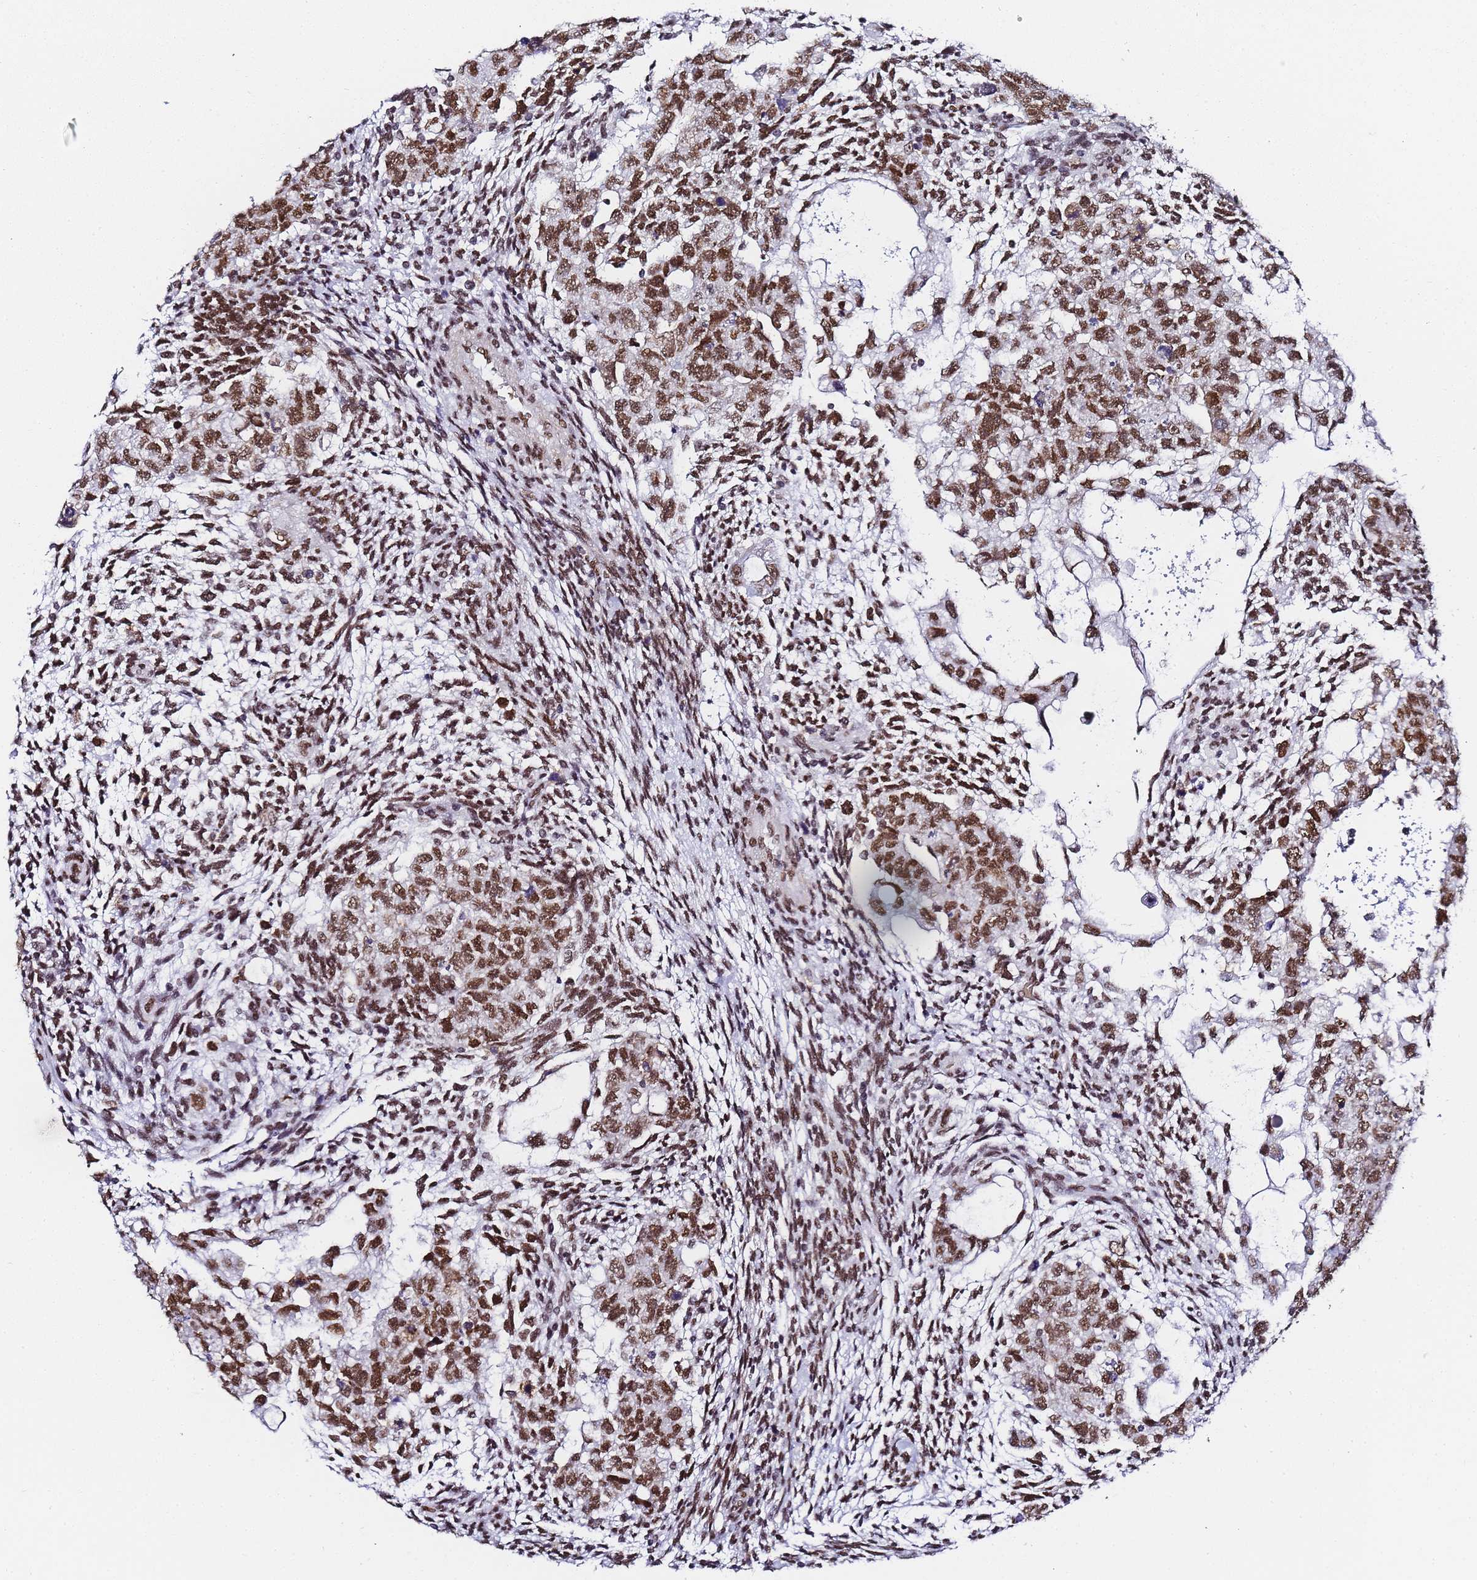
{"staining": {"intensity": "moderate", "quantity": ">75%", "location": "nuclear"}, "tissue": "testis cancer", "cell_type": "Tumor cells", "image_type": "cancer", "snomed": [{"axis": "morphology", "description": "Carcinoma, Embryonal, NOS"}, {"axis": "topography", "description": "Testis"}], "caption": "The immunohistochemical stain labels moderate nuclear staining in tumor cells of testis cancer (embryonal carcinoma) tissue.", "gene": "POLR1A", "patient": {"sex": "male", "age": 36}}